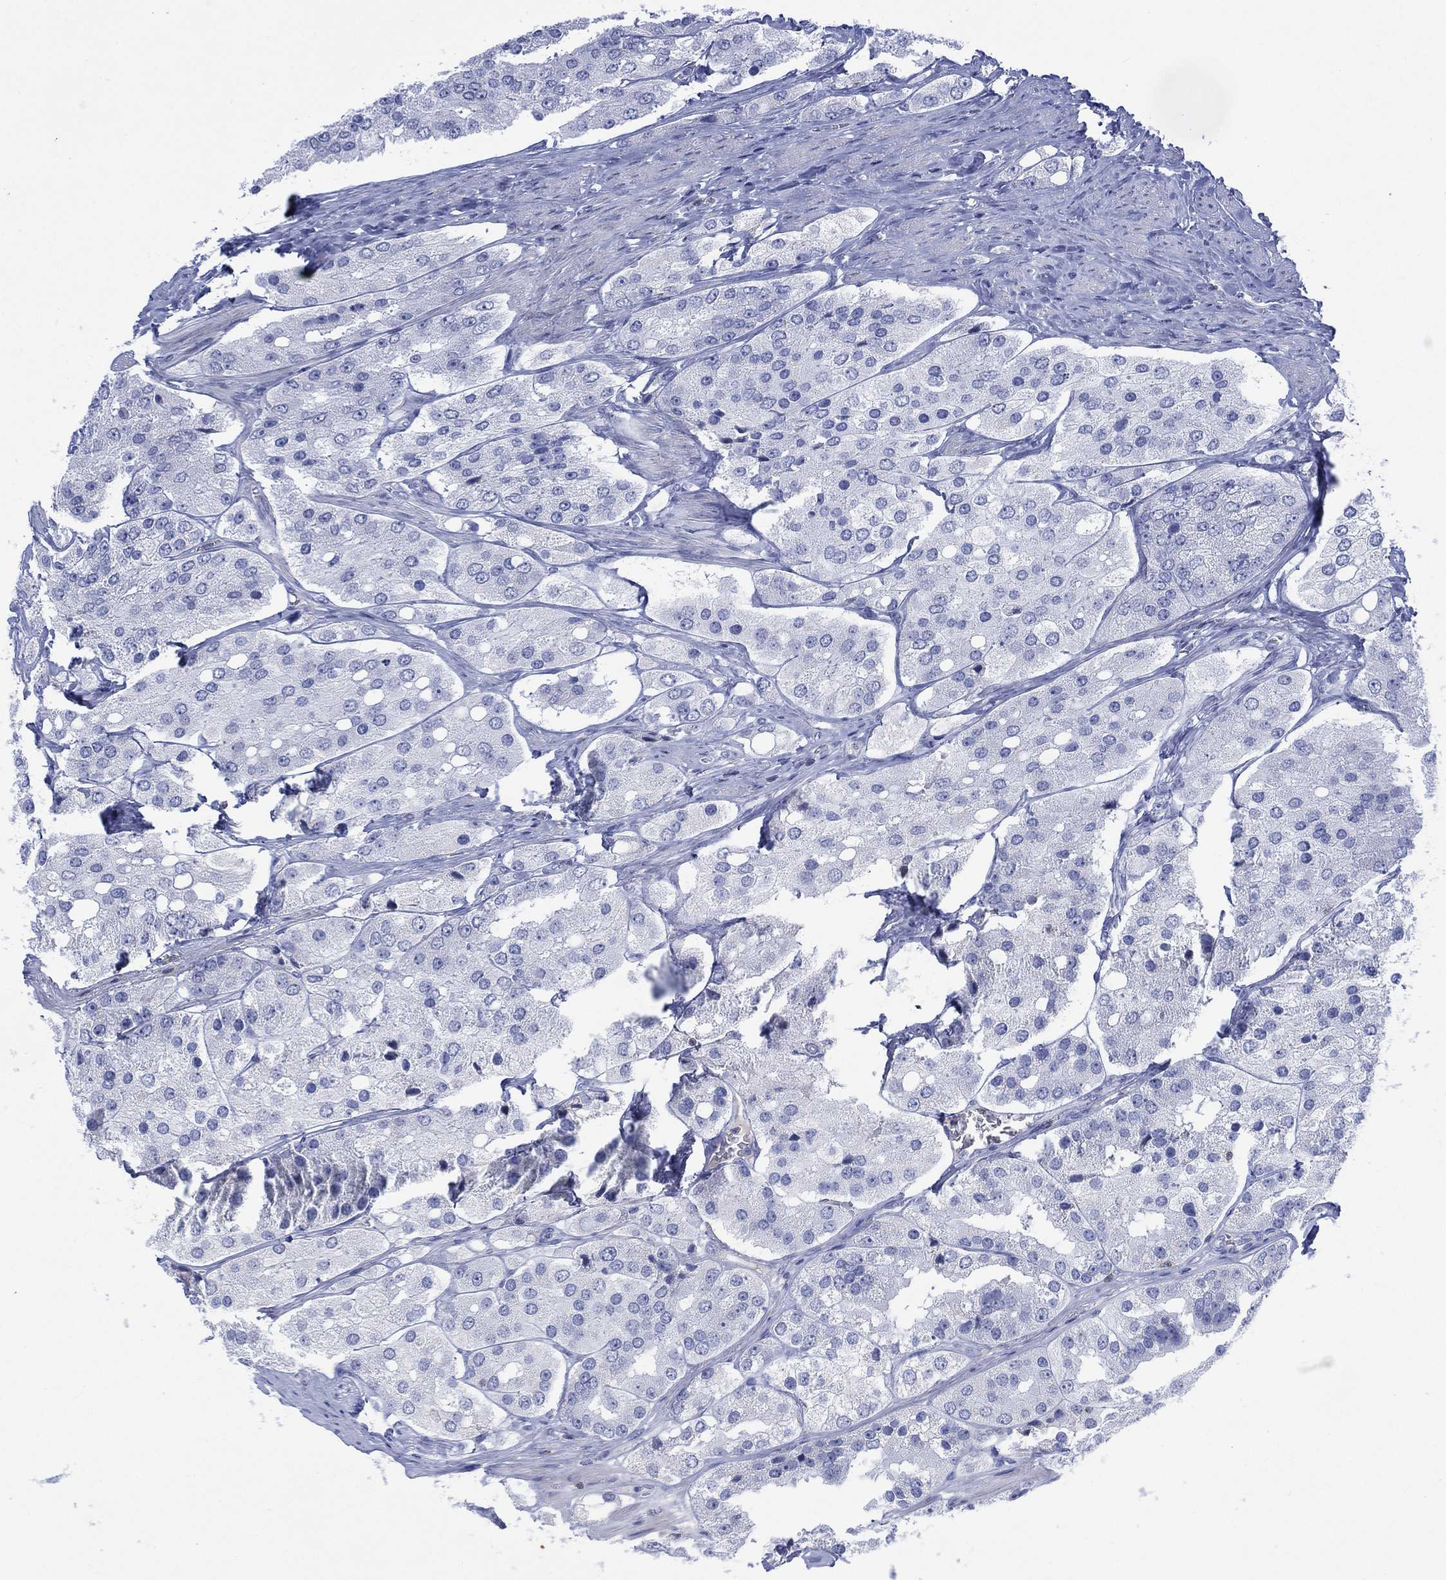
{"staining": {"intensity": "negative", "quantity": "none", "location": "none"}, "tissue": "prostate cancer", "cell_type": "Tumor cells", "image_type": "cancer", "snomed": [{"axis": "morphology", "description": "Adenocarcinoma, Low grade"}, {"axis": "topography", "description": "Prostate"}], "caption": "Tumor cells are negative for brown protein staining in prostate cancer. (DAB immunohistochemistry (IHC) visualized using brightfield microscopy, high magnification).", "gene": "SEPTIN1", "patient": {"sex": "male", "age": 69}}